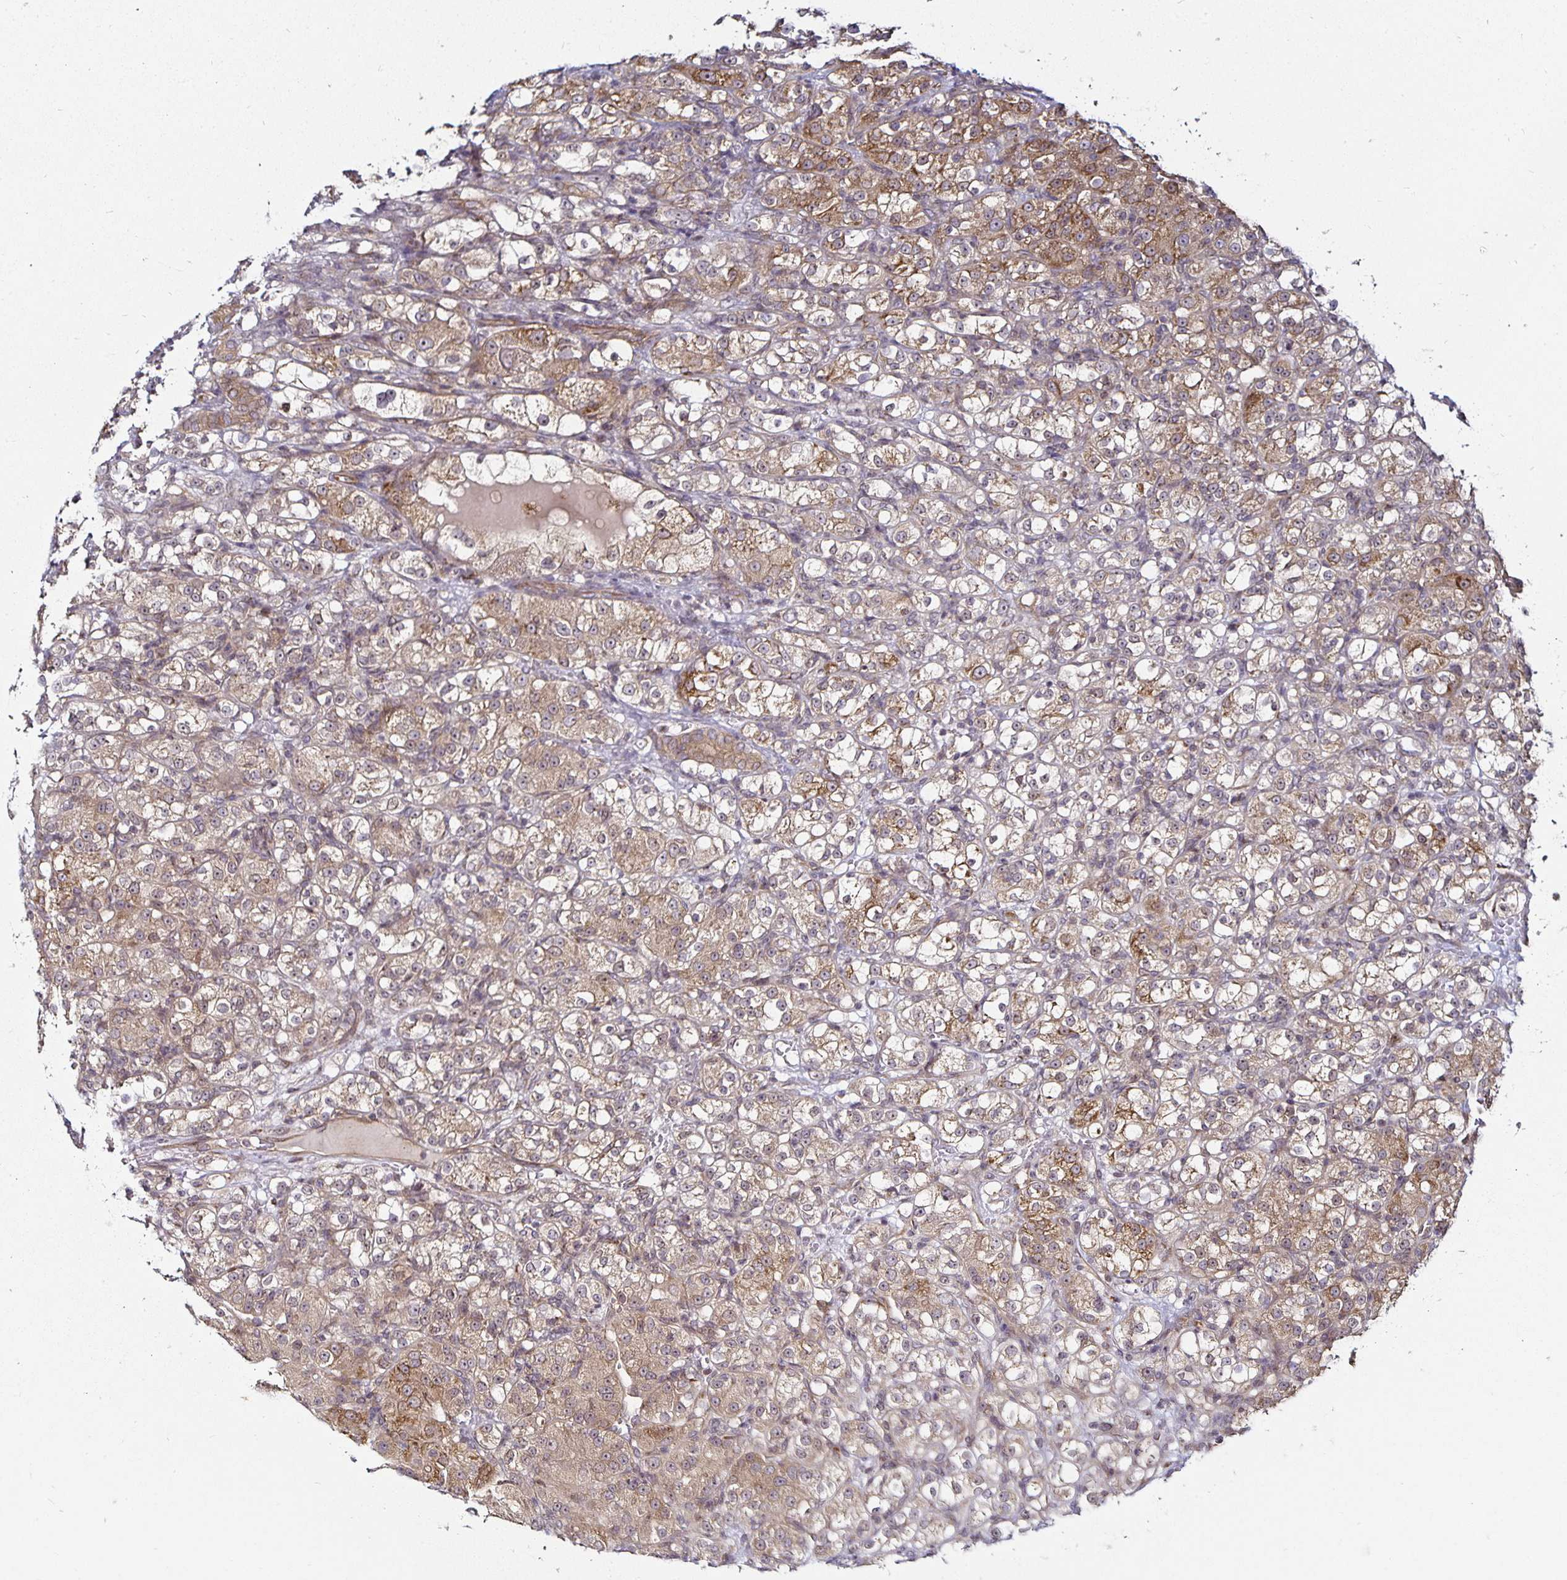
{"staining": {"intensity": "weak", "quantity": ">75%", "location": "cytoplasmic/membranous"}, "tissue": "renal cancer", "cell_type": "Tumor cells", "image_type": "cancer", "snomed": [{"axis": "morphology", "description": "Normal tissue, NOS"}, {"axis": "morphology", "description": "Adenocarcinoma, NOS"}, {"axis": "topography", "description": "Kidney"}], "caption": "This is a micrograph of immunohistochemistry (IHC) staining of renal cancer (adenocarcinoma), which shows weak expression in the cytoplasmic/membranous of tumor cells.", "gene": "CYP27A1", "patient": {"sex": "male", "age": 61}}